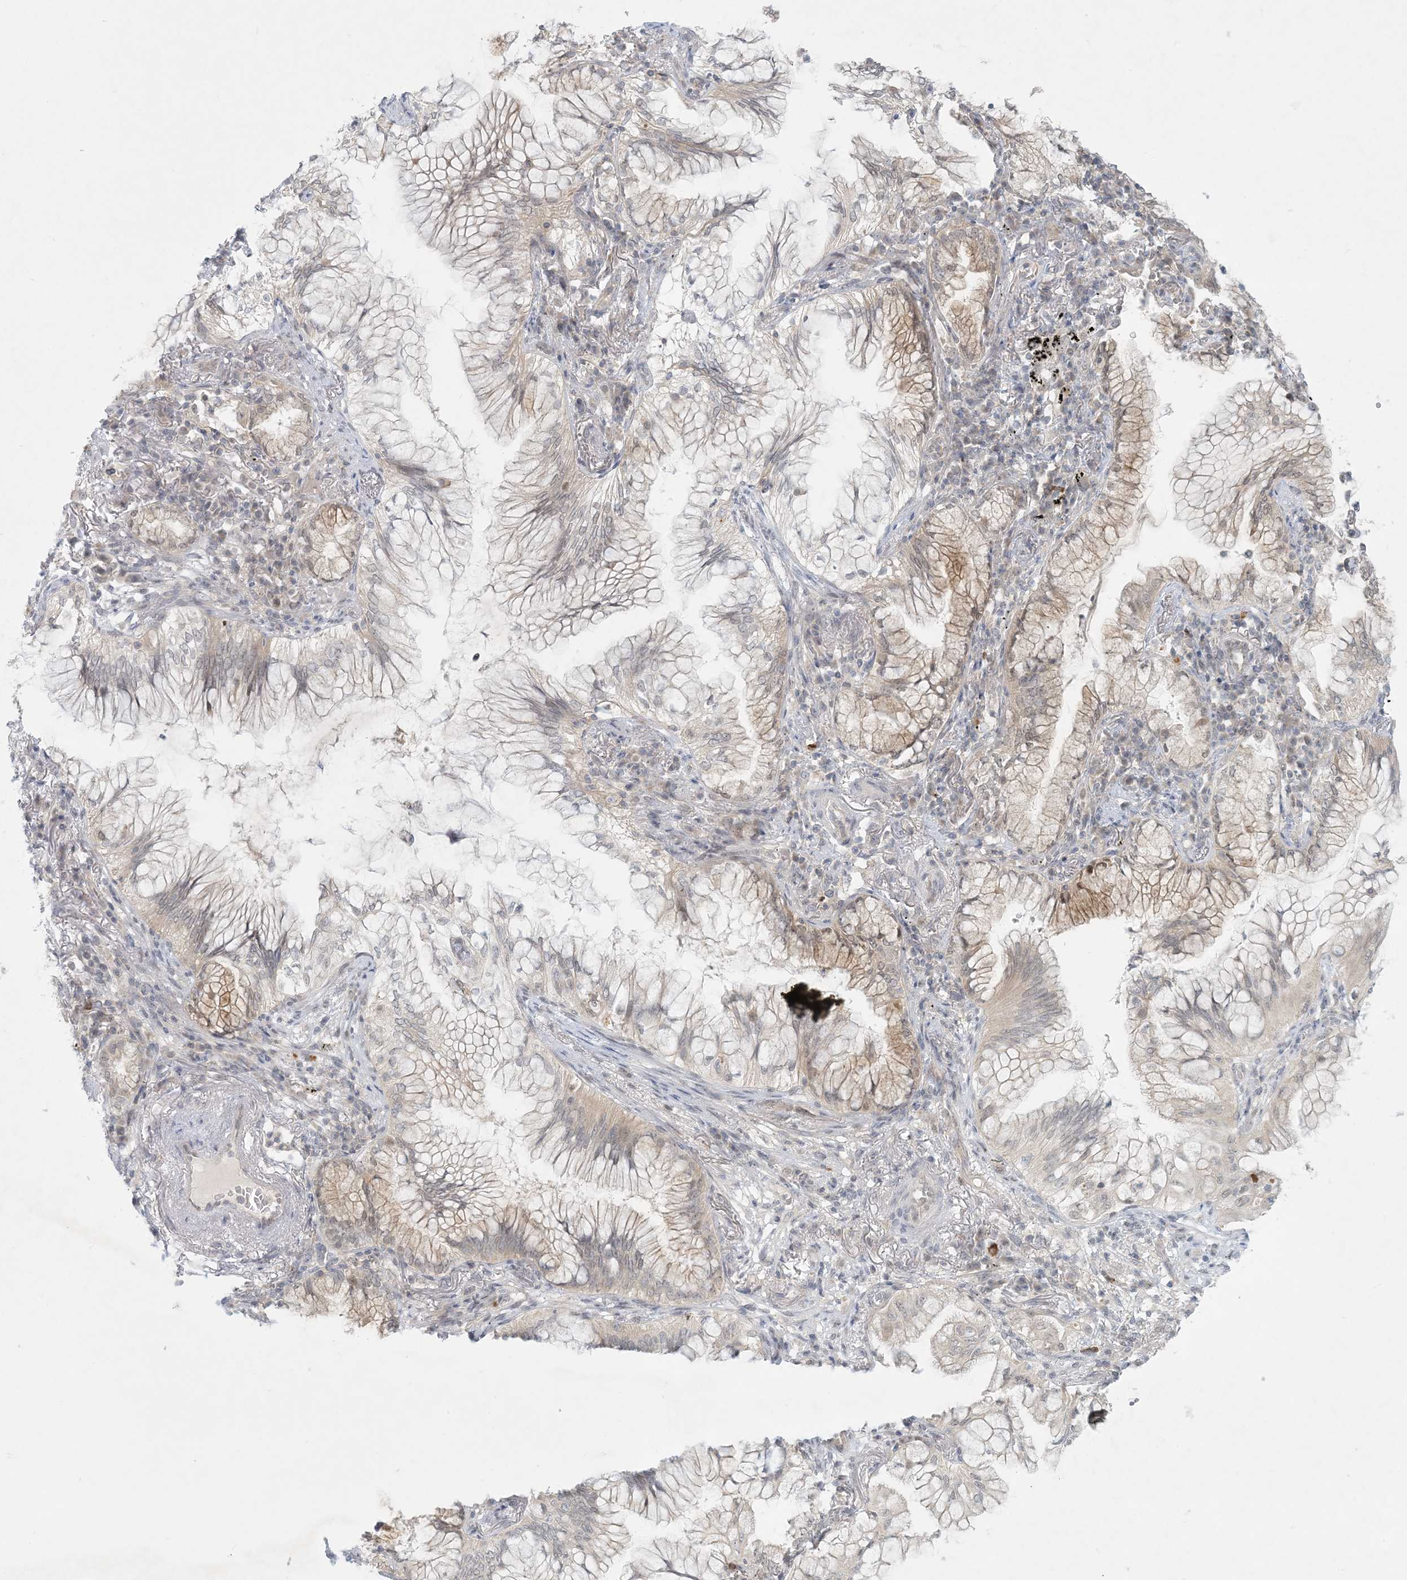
{"staining": {"intensity": "weak", "quantity": "25%-75%", "location": "cytoplasmic/membranous"}, "tissue": "lung cancer", "cell_type": "Tumor cells", "image_type": "cancer", "snomed": [{"axis": "morphology", "description": "Adenocarcinoma, NOS"}, {"axis": "topography", "description": "Lung"}], "caption": "IHC (DAB) staining of lung adenocarcinoma displays weak cytoplasmic/membranous protein positivity in about 25%-75% of tumor cells.", "gene": "OBI1", "patient": {"sex": "female", "age": 70}}